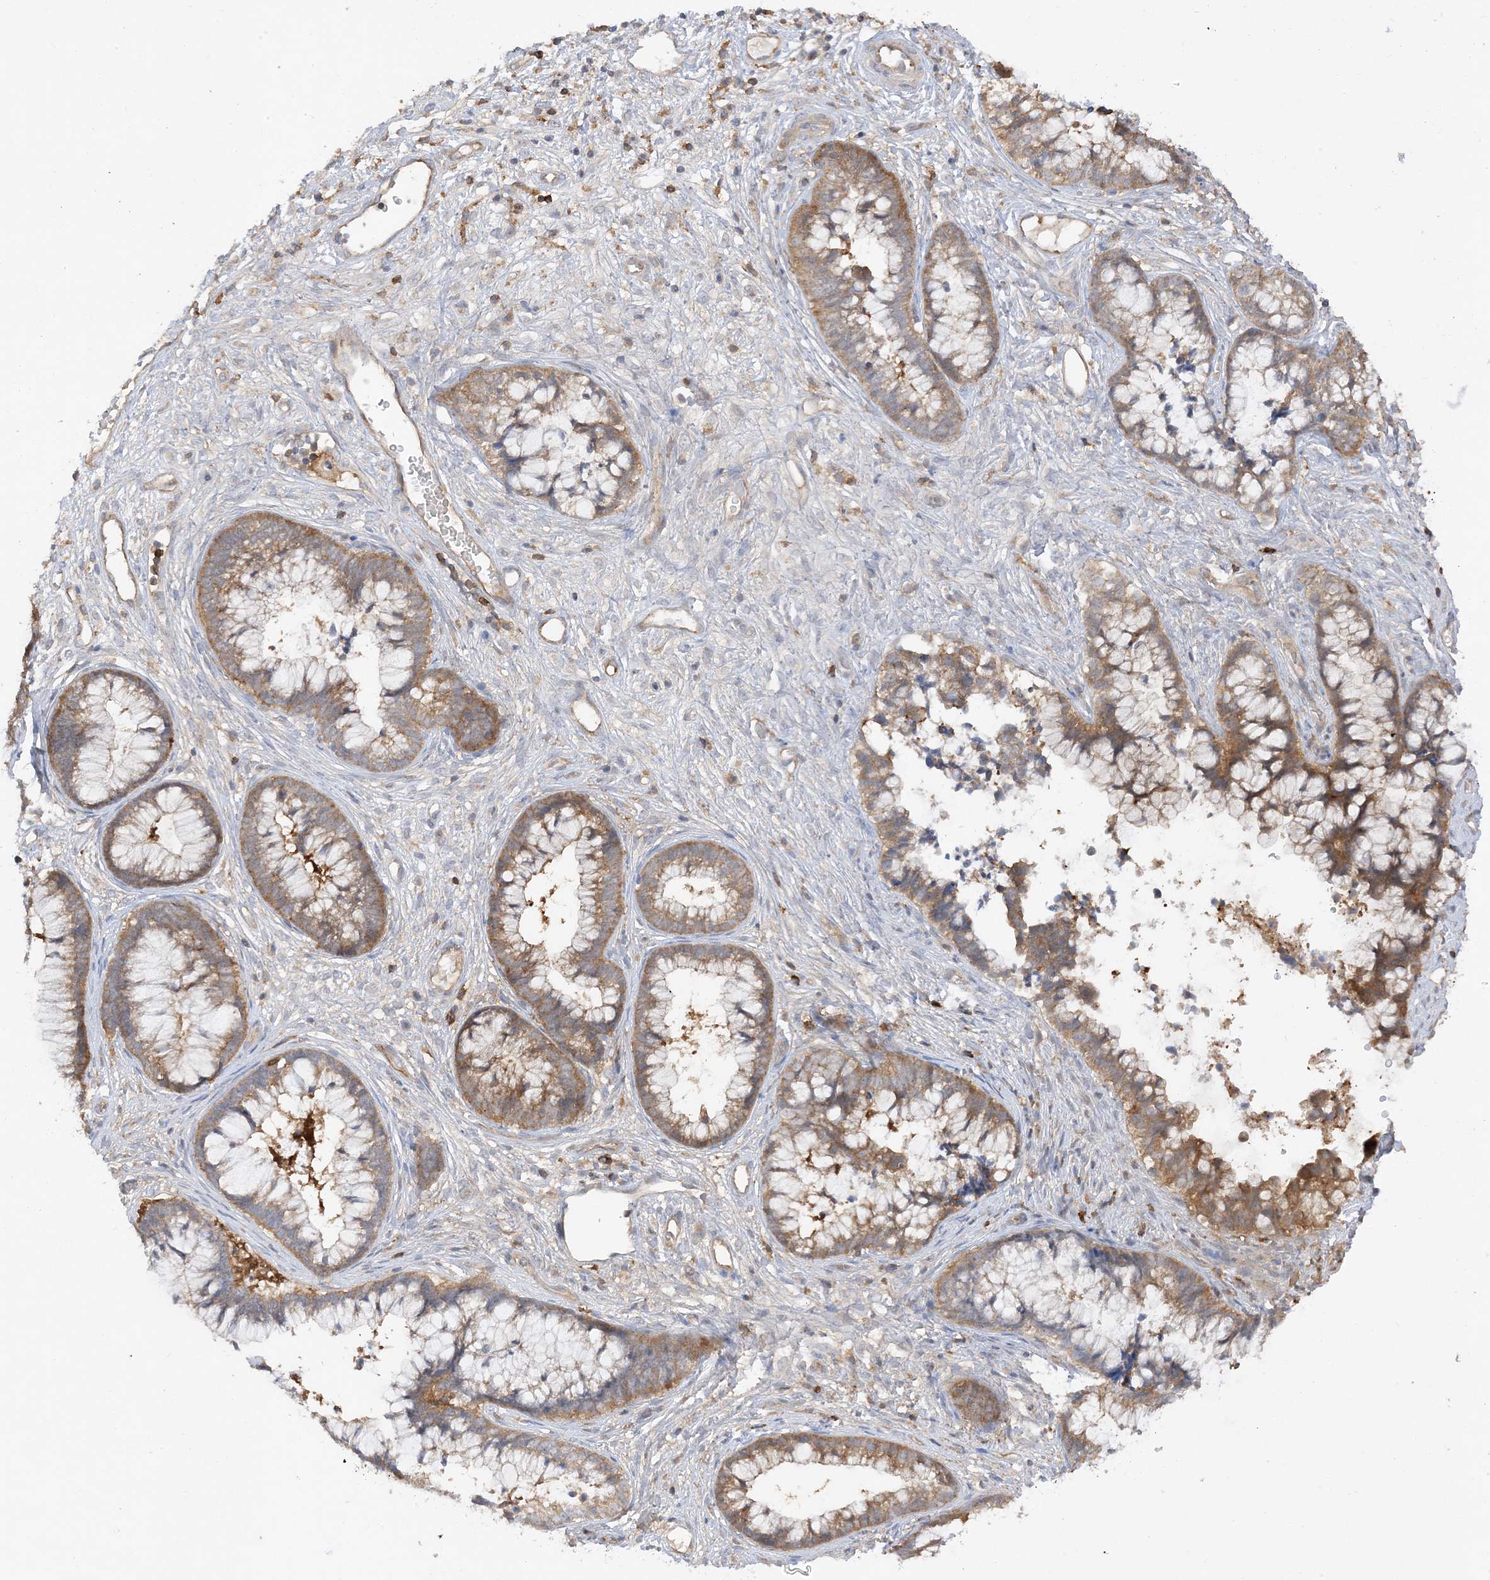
{"staining": {"intensity": "moderate", "quantity": ">75%", "location": "cytoplasmic/membranous"}, "tissue": "cervical cancer", "cell_type": "Tumor cells", "image_type": "cancer", "snomed": [{"axis": "morphology", "description": "Adenocarcinoma, NOS"}, {"axis": "topography", "description": "Cervix"}], "caption": "Human adenocarcinoma (cervical) stained with a brown dye exhibits moderate cytoplasmic/membranous positive expression in approximately >75% of tumor cells.", "gene": "PHACTR2", "patient": {"sex": "female", "age": 44}}